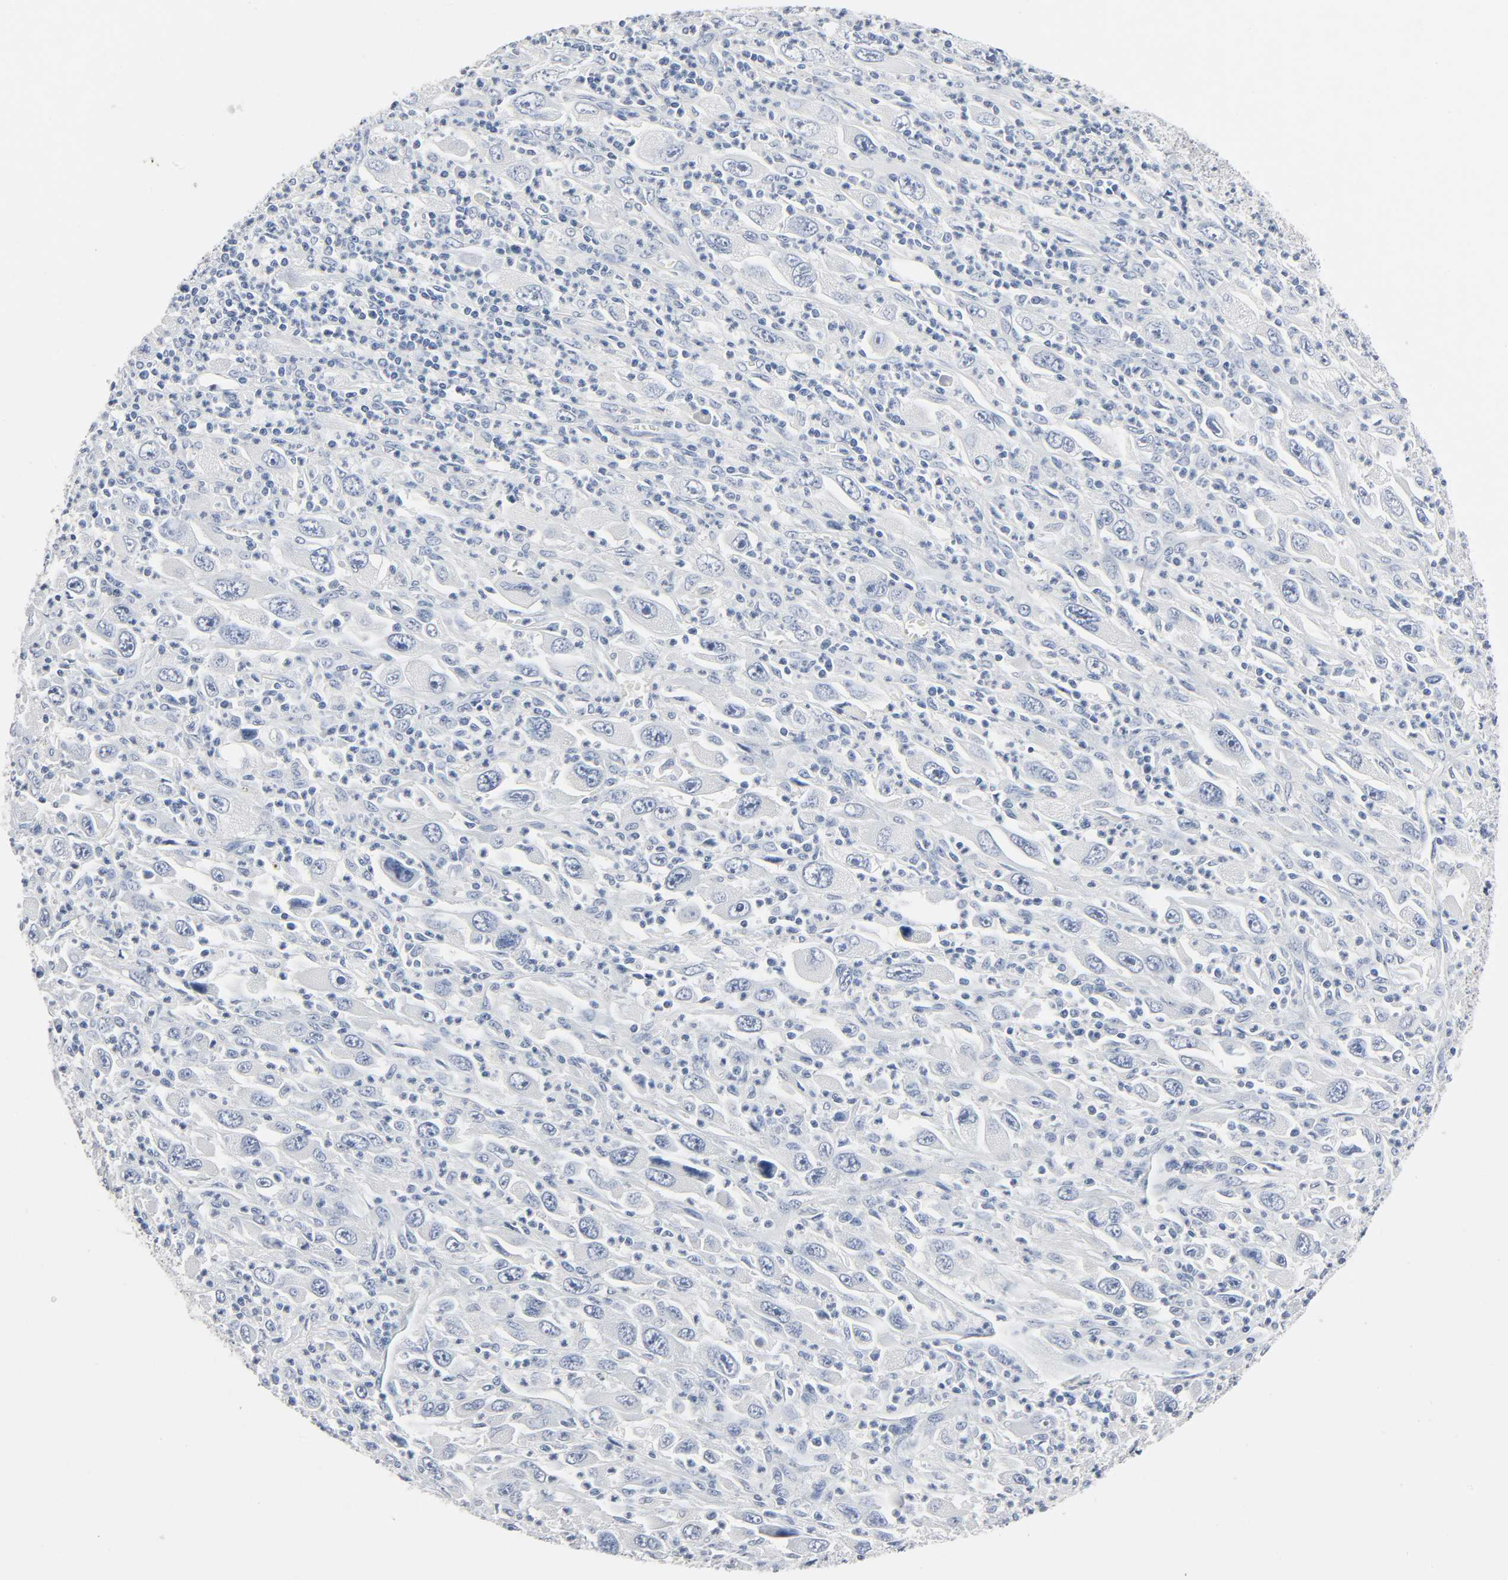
{"staining": {"intensity": "negative", "quantity": "none", "location": "none"}, "tissue": "melanoma", "cell_type": "Tumor cells", "image_type": "cancer", "snomed": [{"axis": "morphology", "description": "Malignant melanoma, Metastatic site"}, {"axis": "topography", "description": "Skin"}], "caption": "Protein analysis of malignant melanoma (metastatic site) demonstrates no significant expression in tumor cells.", "gene": "FBLN5", "patient": {"sex": "female", "age": 56}}